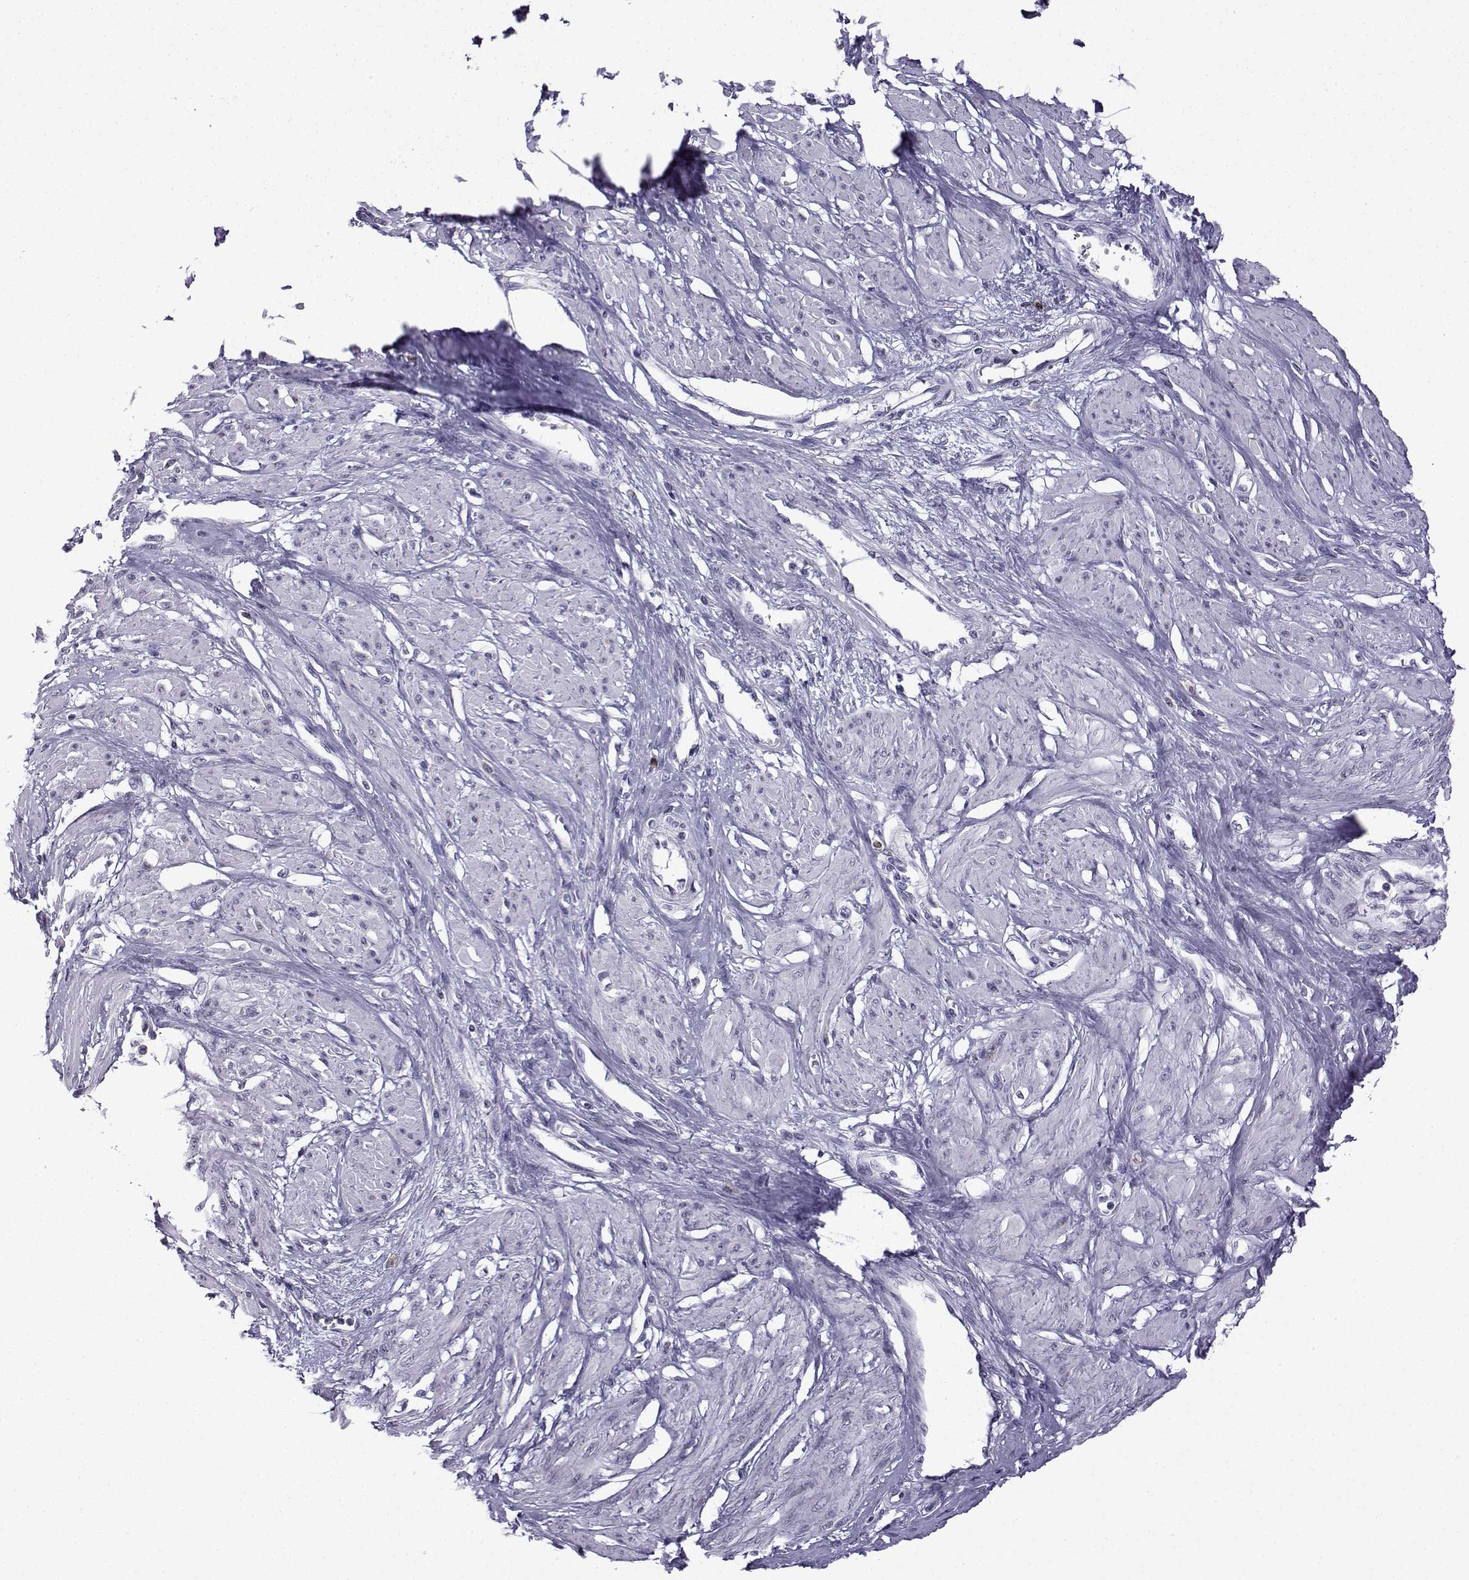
{"staining": {"intensity": "negative", "quantity": "none", "location": "none"}, "tissue": "smooth muscle", "cell_type": "Smooth muscle cells", "image_type": "normal", "snomed": [{"axis": "morphology", "description": "Normal tissue, NOS"}, {"axis": "topography", "description": "Smooth muscle"}, {"axis": "topography", "description": "Uterus"}], "caption": "This photomicrograph is of benign smooth muscle stained with immunohistochemistry to label a protein in brown with the nuclei are counter-stained blue. There is no staining in smooth muscle cells. (DAB immunohistochemistry, high magnification).", "gene": "HTR7", "patient": {"sex": "female", "age": 39}}